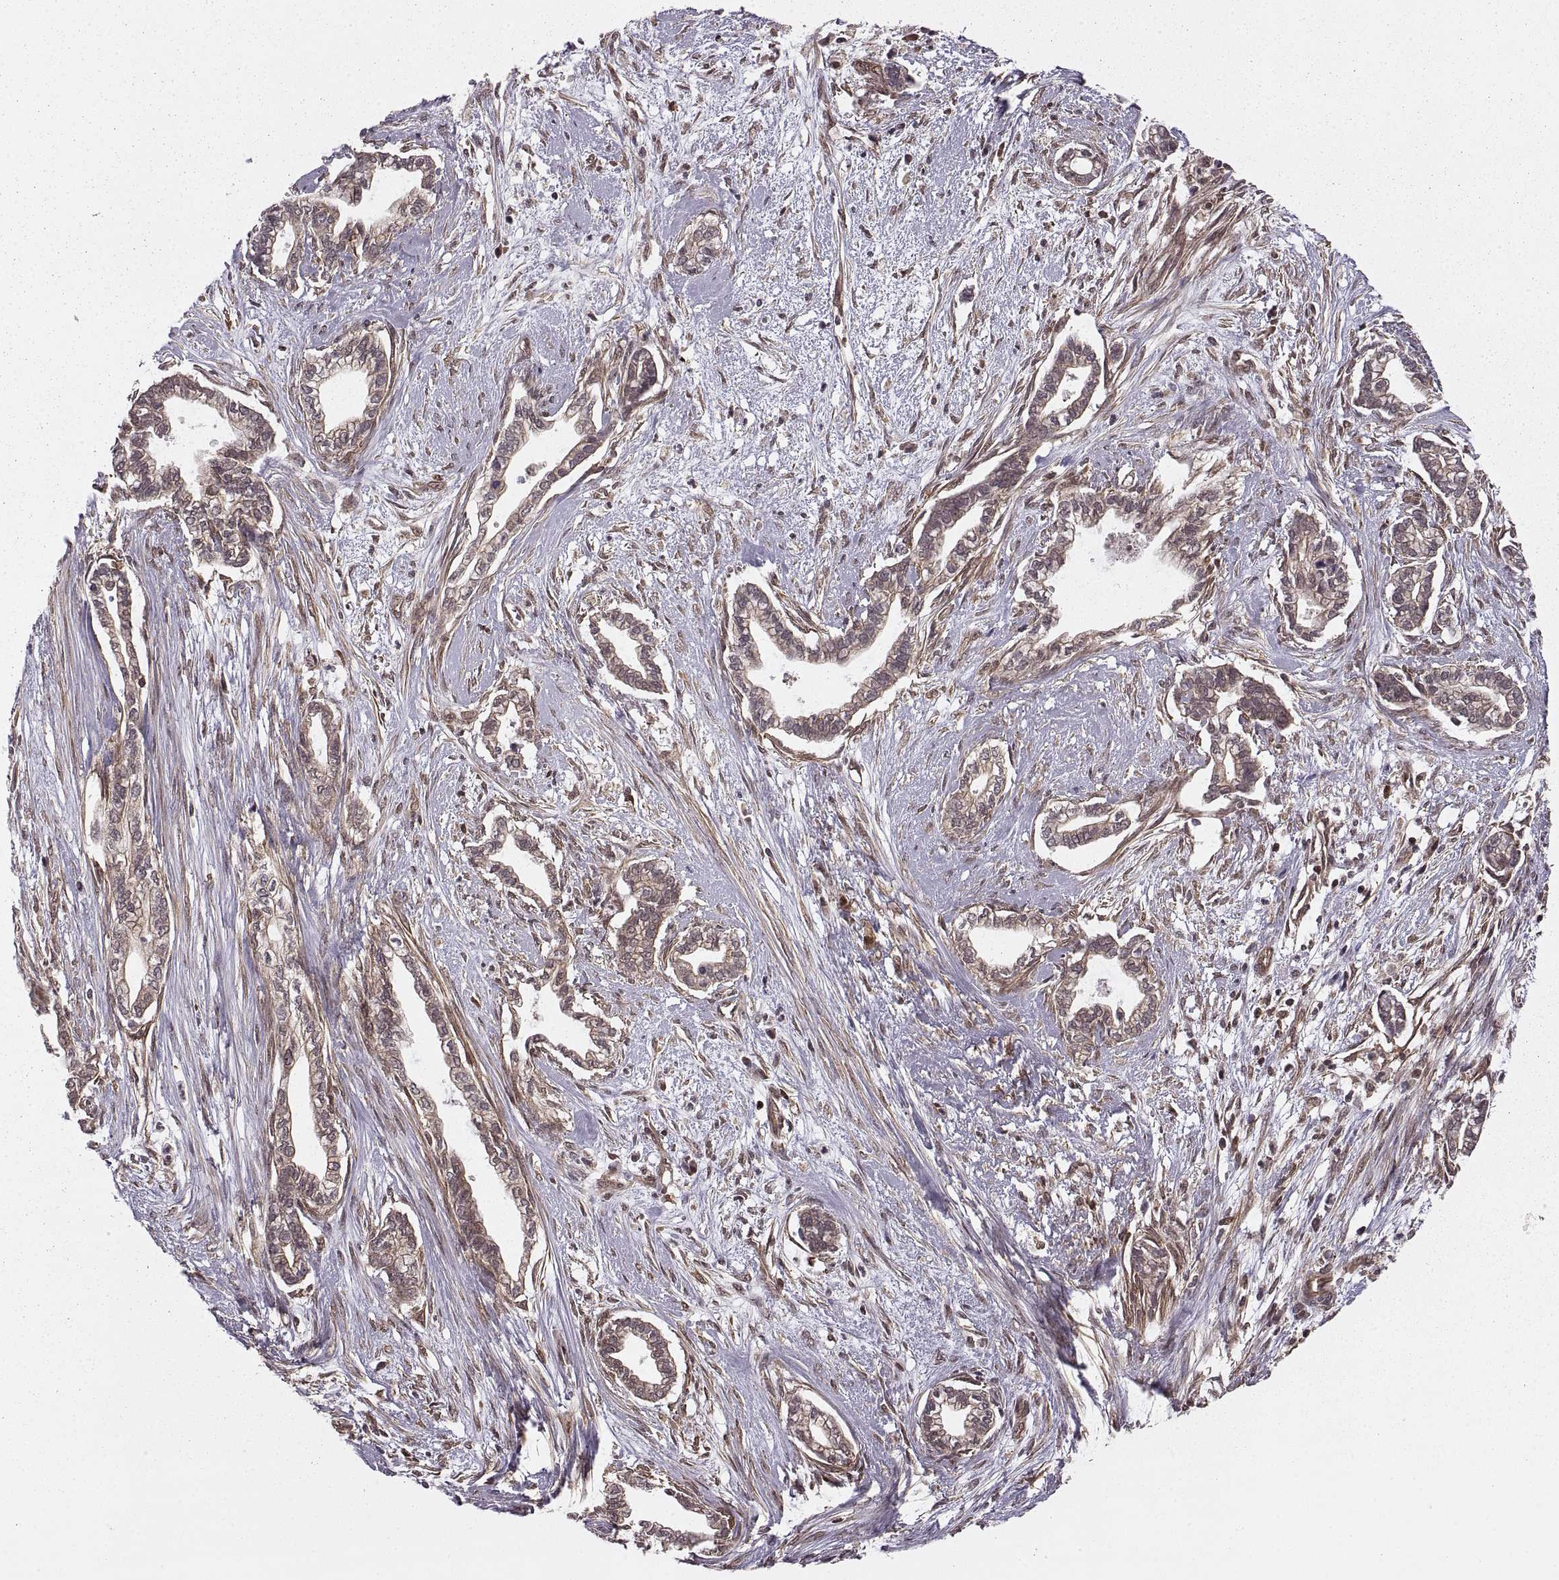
{"staining": {"intensity": "weak", "quantity": "25%-75%", "location": "cytoplasmic/membranous"}, "tissue": "cervical cancer", "cell_type": "Tumor cells", "image_type": "cancer", "snomed": [{"axis": "morphology", "description": "Adenocarcinoma, NOS"}, {"axis": "topography", "description": "Cervix"}], "caption": "Human cervical adenocarcinoma stained with a brown dye demonstrates weak cytoplasmic/membranous positive positivity in approximately 25%-75% of tumor cells.", "gene": "DEDD", "patient": {"sex": "female", "age": 62}}